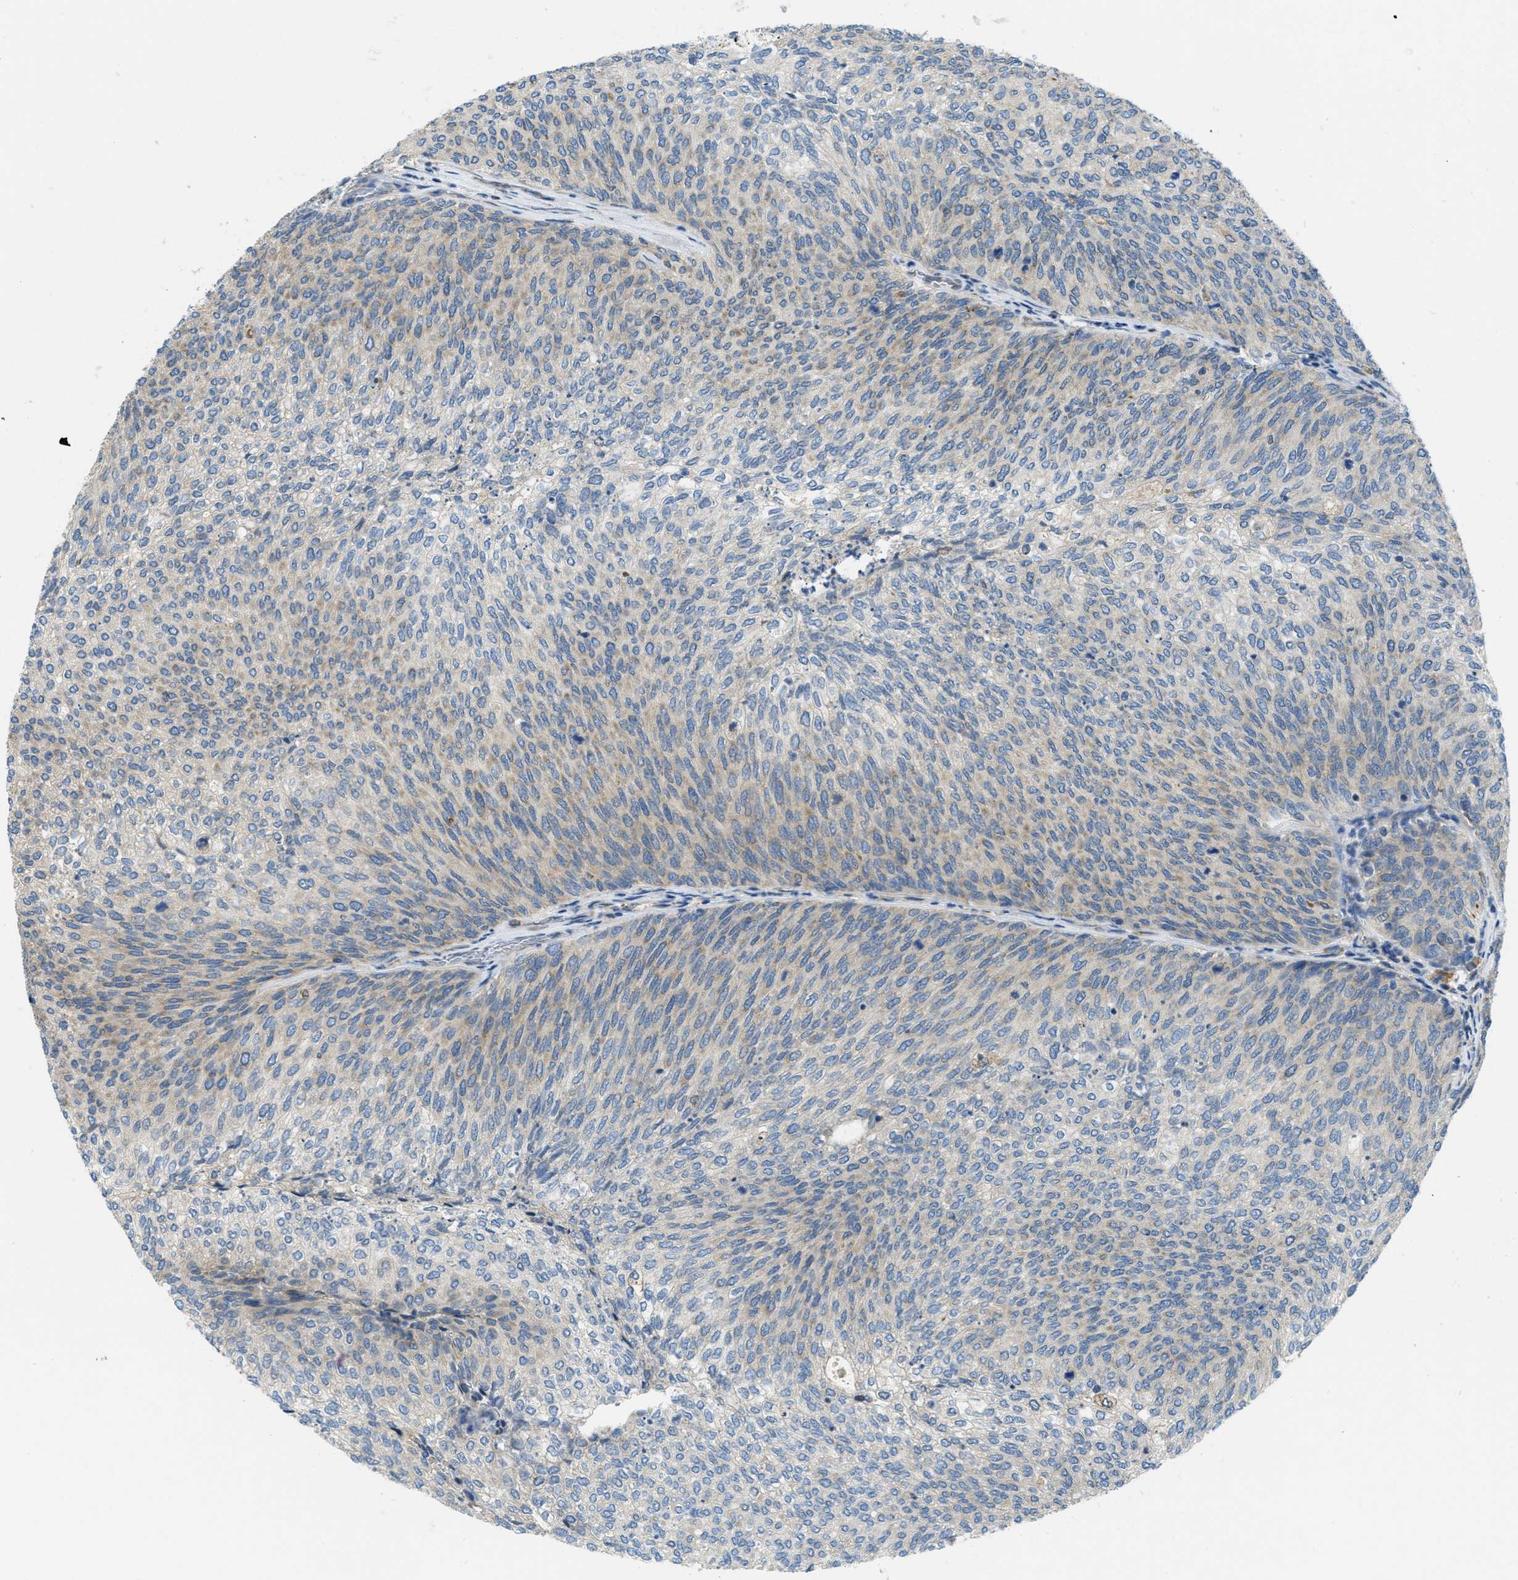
{"staining": {"intensity": "negative", "quantity": "none", "location": "none"}, "tissue": "urothelial cancer", "cell_type": "Tumor cells", "image_type": "cancer", "snomed": [{"axis": "morphology", "description": "Urothelial carcinoma, Low grade"}, {"axis": "topography", "description": "Urinary bladder"}], "caption": "This is an IHC histopathology image of human urothelial cancer. There is no positivity in tumor cells.", "gene": "SSR1", "patient": {"sex": "female", "age": 79}}